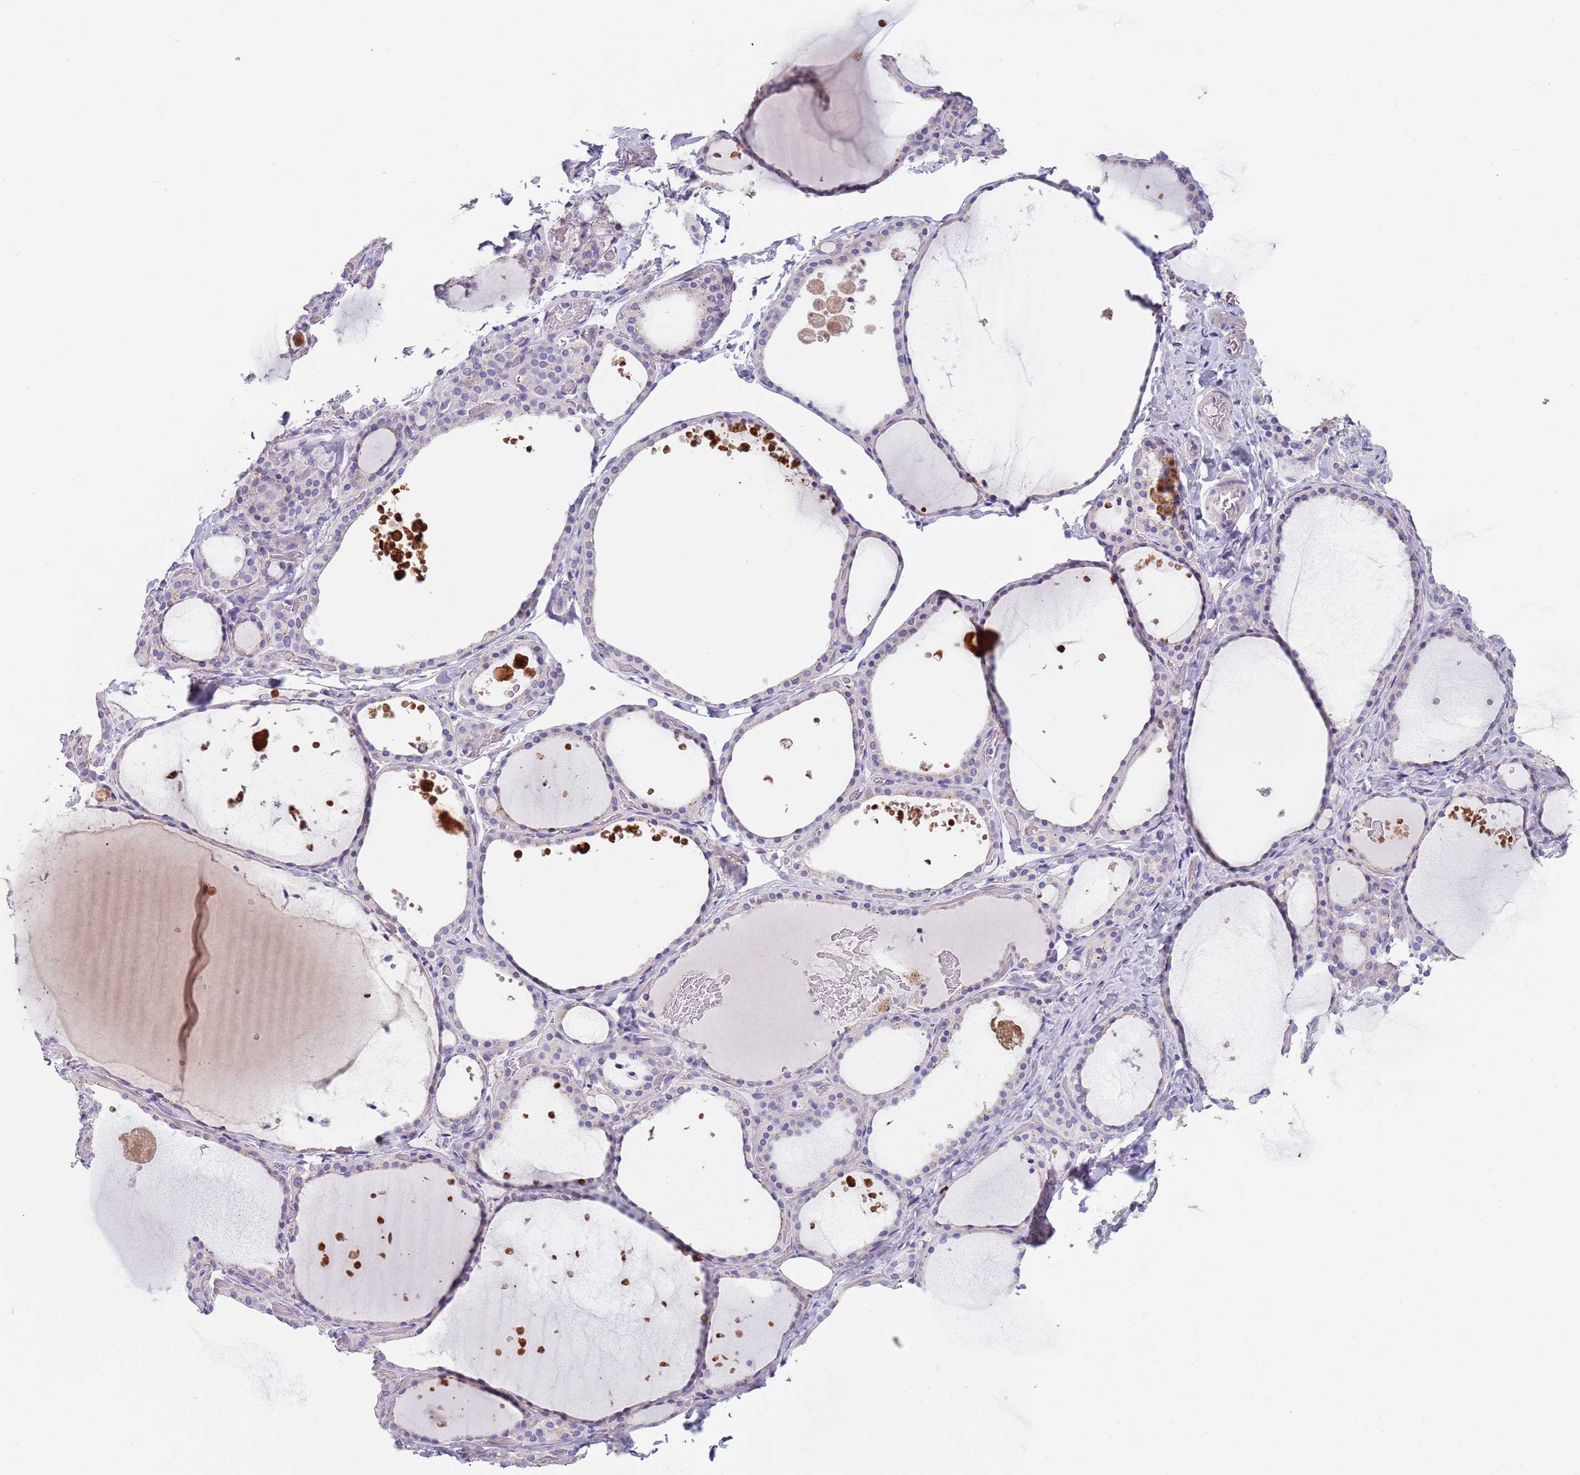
{"staining": {"intensity": "negative", "quantity": "none", "location": "none"}, "tissue": "thyroid gland", "cell_type": "Glandular cells", "image_type": "normal", "snomed": [{"axis": "morphology", "description": "Normal tissue, NOS"}, {"axis": "topography", "description": "Thyroid gland"}], "caption": "Immunohistochemistry of normal human thyroid gland exhibits no expression in glandular cells. (DAB immunohistochemistry (IHC) with hematoxylin counter stain).", "gene": "MAN1C1", "patient": {"sex": "female", "age": 44}}